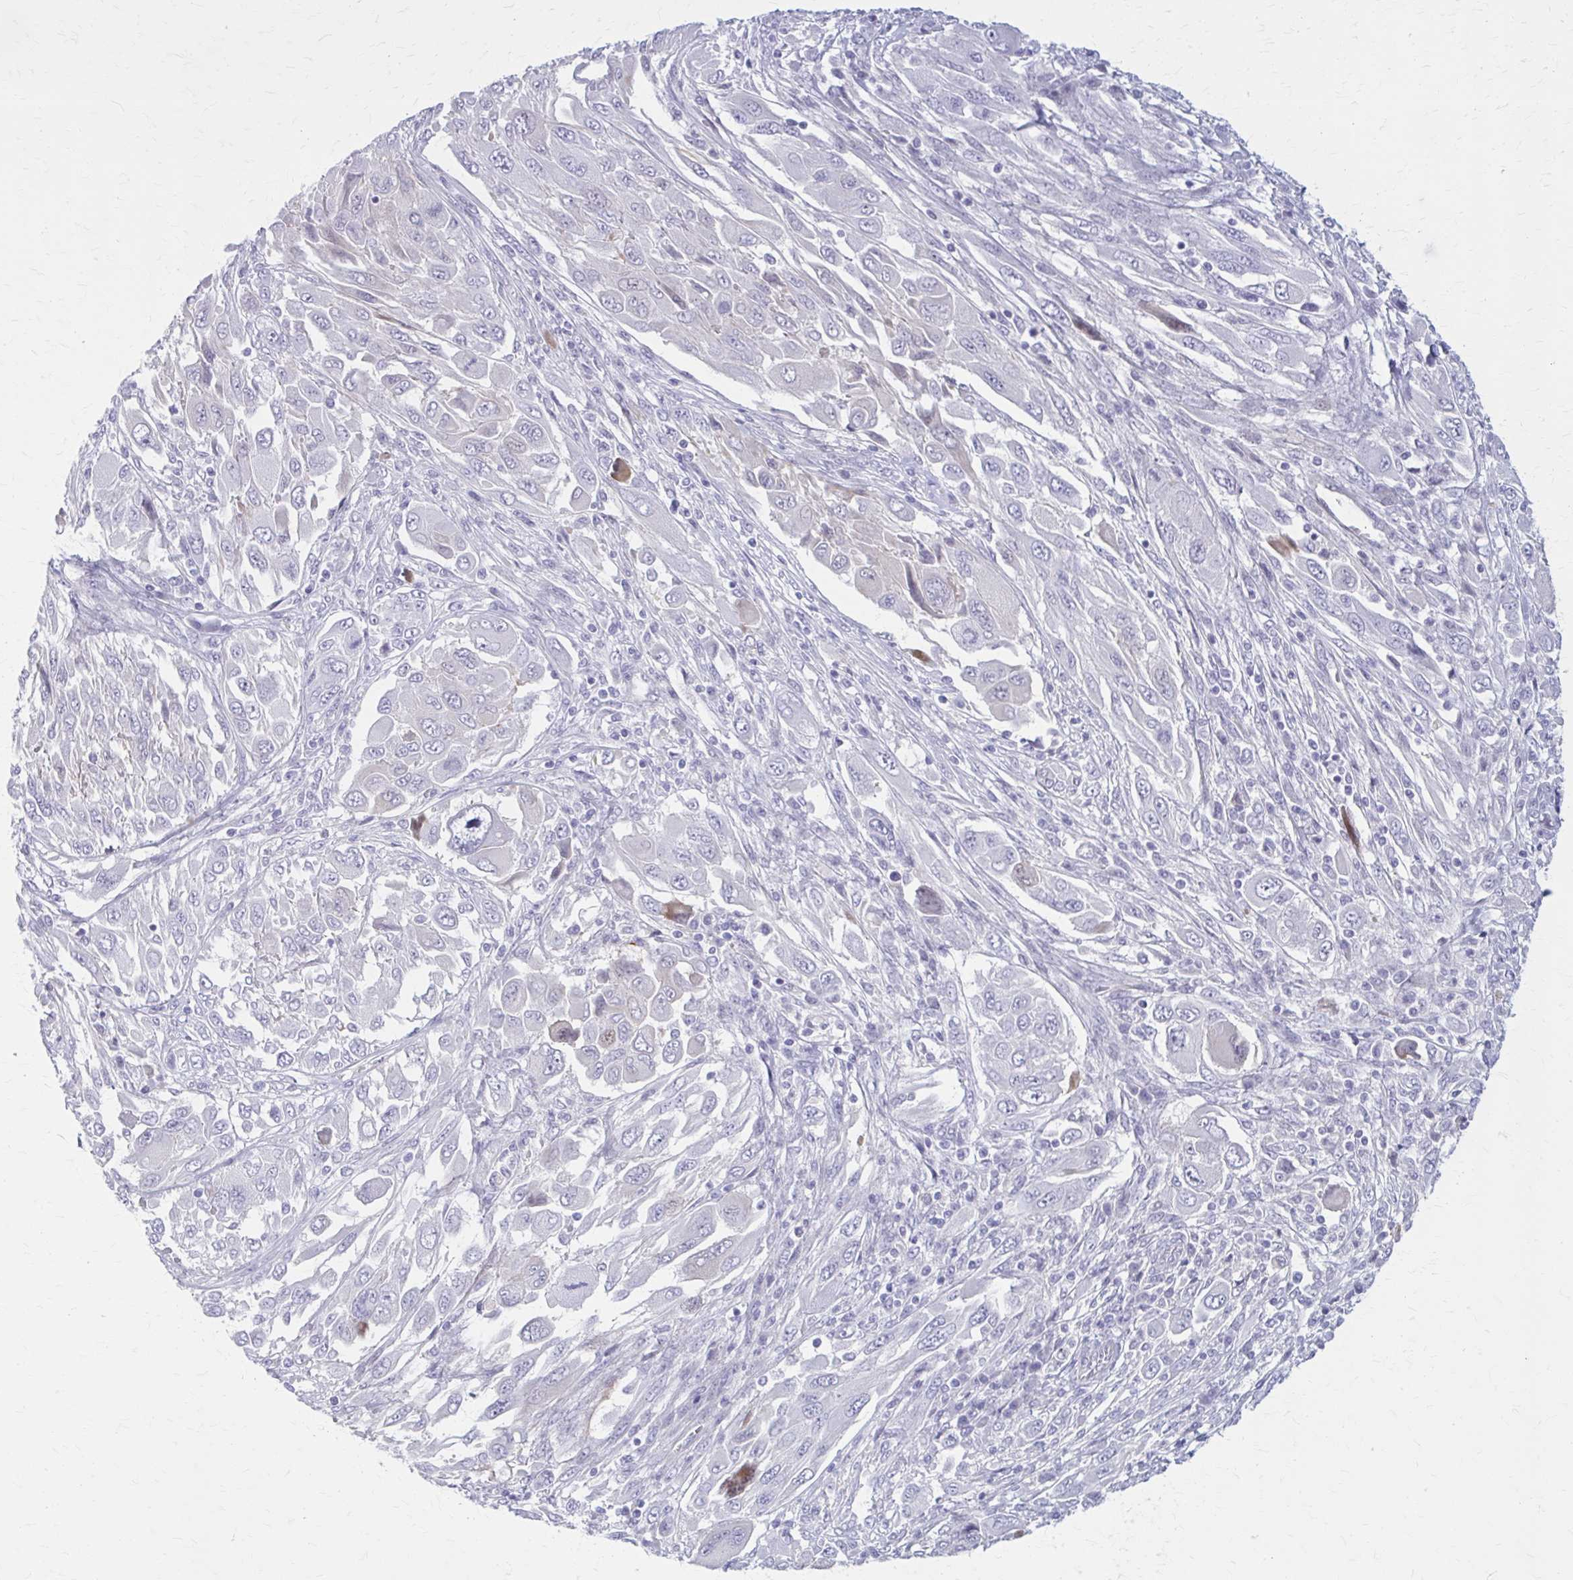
{"staining": {"intensity": "negative", "quantity": "none", "location": "none"}, "tissue": "melanoma", "cell_type": "Tumor cells", "image_type": "cancer", "snomed": [{"axis": "morphology", "description": "Malignant melanoma, NOS"}, {"axis": "topography", "description": "Skin"}], "caption": "The micrograph reveals no staining of tumor cells in melanoma.", "gene": "SERPIND1", "patient": {"sex": "female", "age": 91}}